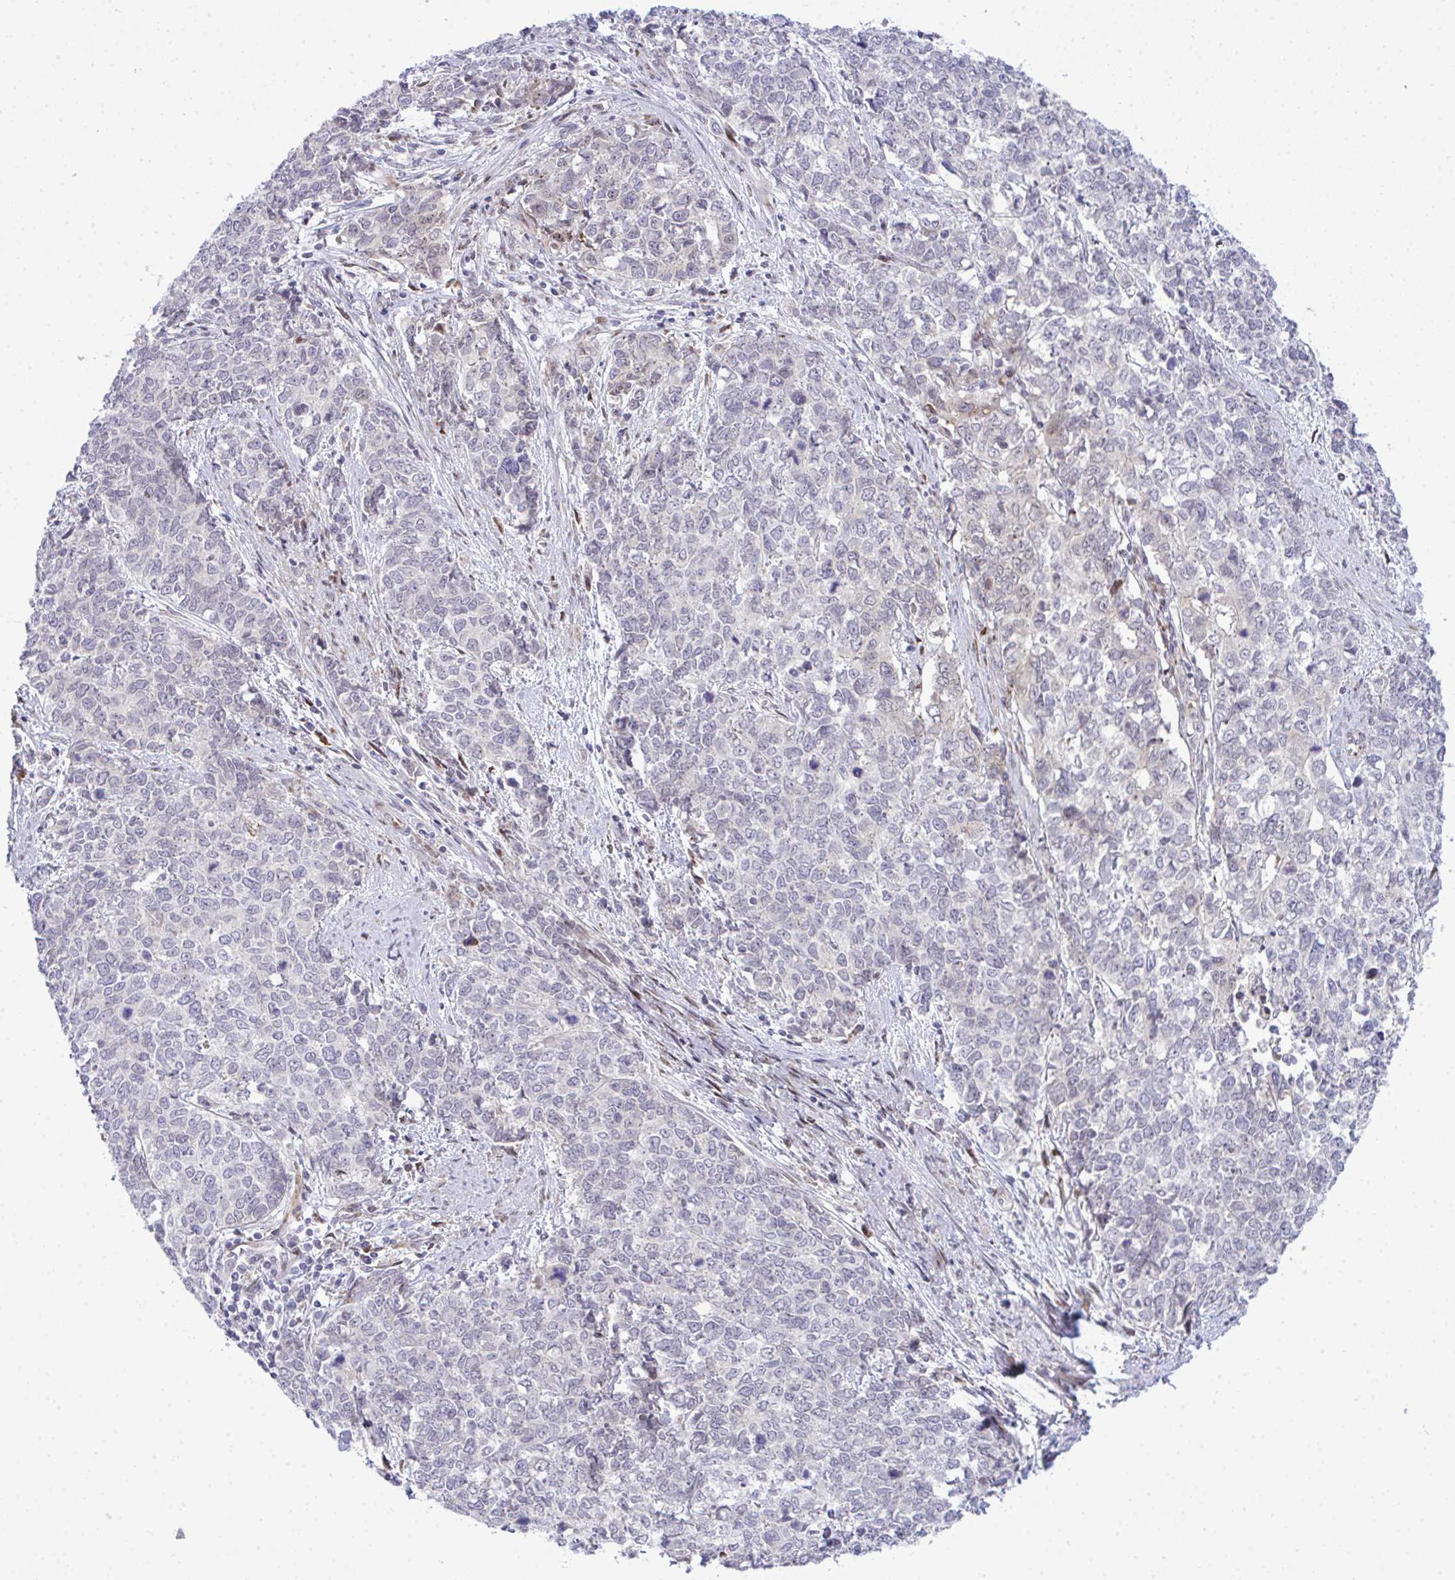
{"staining": {"intensity": "negative", "quantity": "none", "location": "none"}, "tissue": "cervical cancer", "cell_type": "Tumor cells", "image_type": "cancer", "snomed": [{"axis": "morphology", "description": "Adenocarcinoma, NOS"}, {"axis": "topography", "description": "Cervix"}], "caption": "A micrograph of cervical cancer stained for a protein displays no brown staining in tumor cells.", "gene": "CASTOR2", "patient": {"sex": "female", "age": 63}}